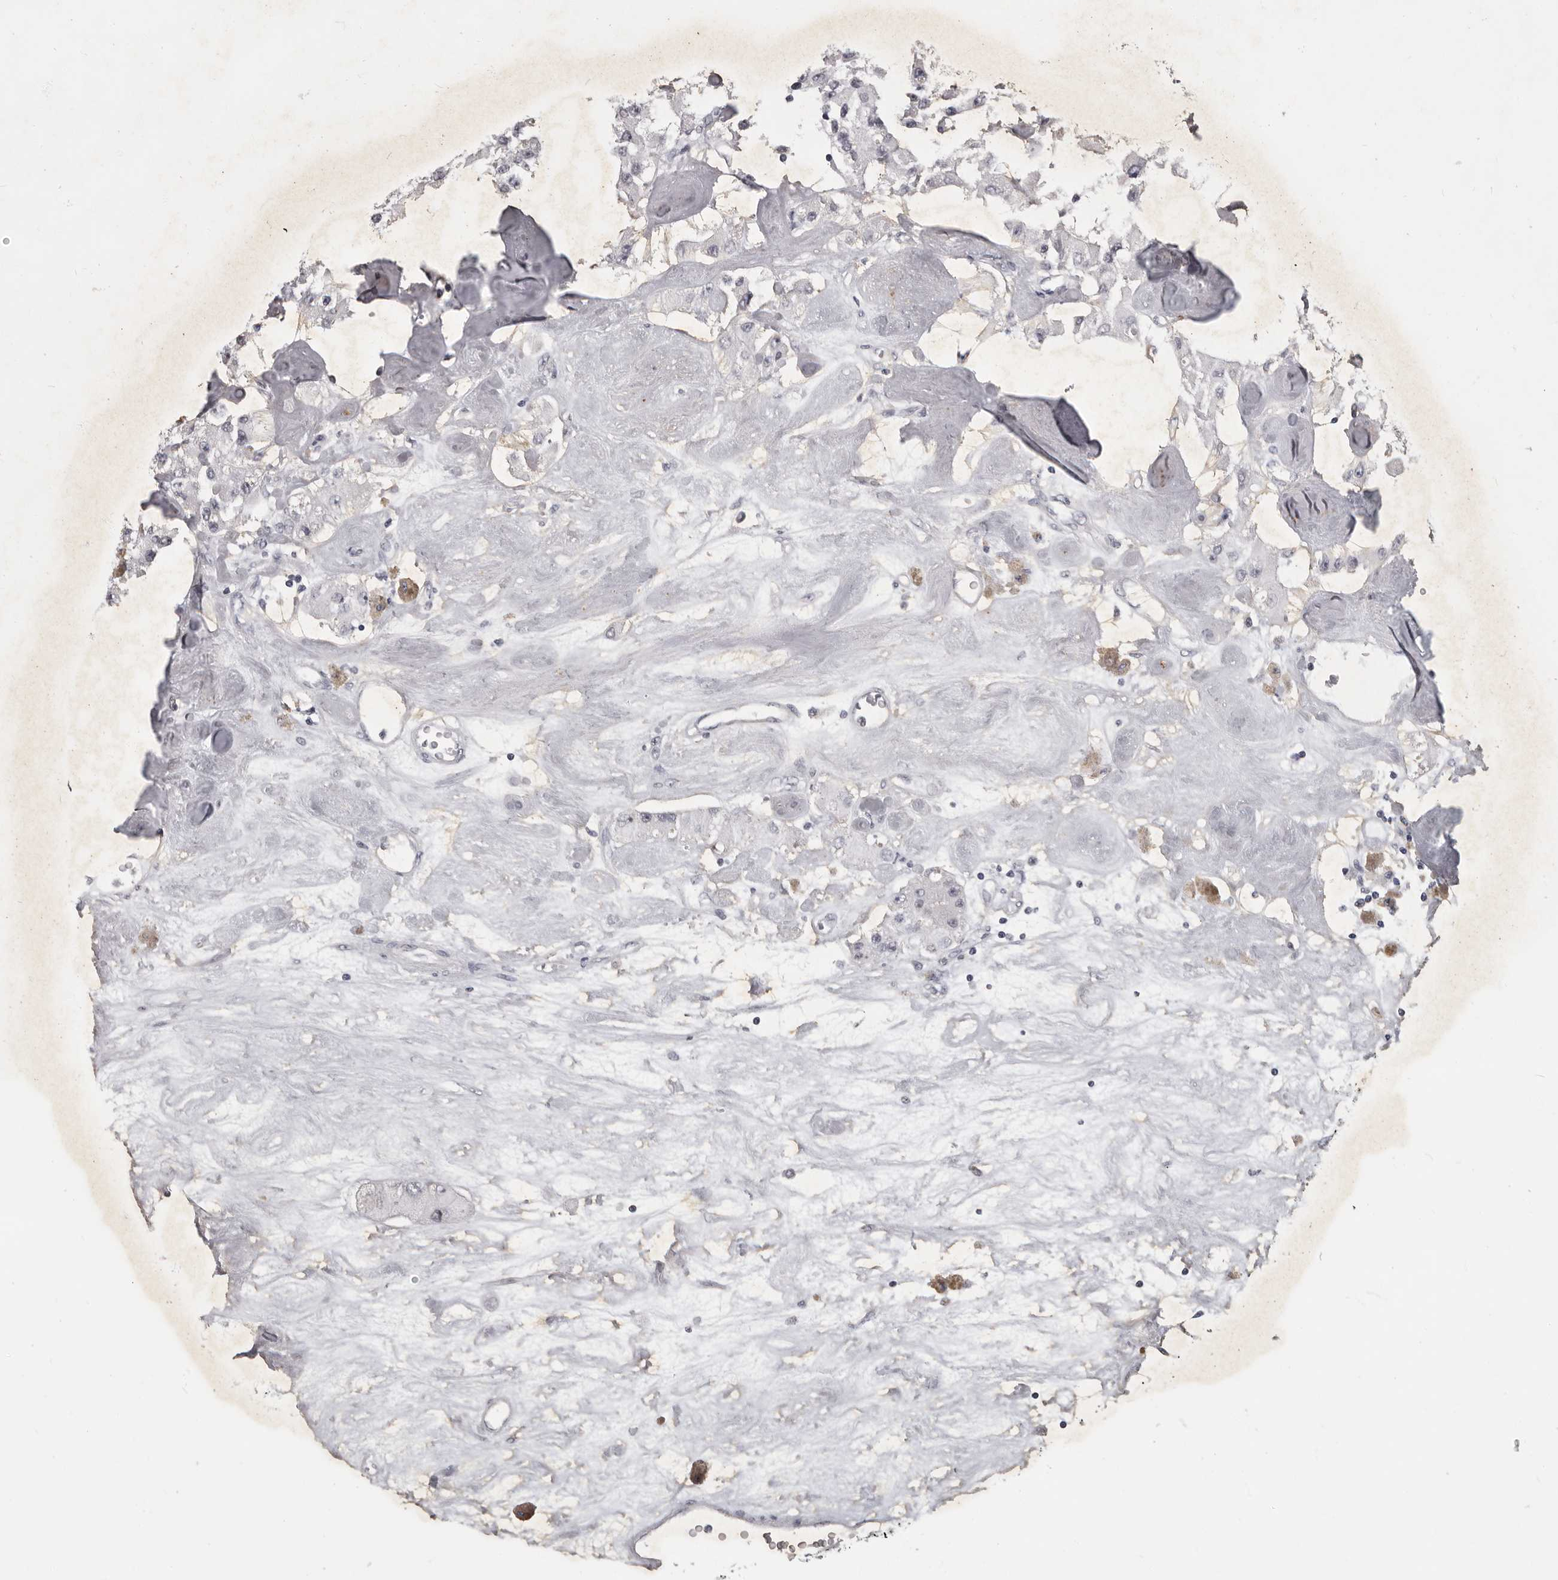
{"staining": {"intensity": "negative", "quantity": "none", "location": "none"}, "tissue": "carcinoid", "cell_type": "Tumor cells", "image_type": "cancer", "snomed": [{"axis": "morphology", "description": "Carcinoid, malignant, NOS"}, {"axis": "topography", "description": "Pancreas"}], "caption": "An image of human carcinoid is negative for staining in tumor cells.", "gene": "MRTO4", "patient": {"sex": "male", "age": 41}}